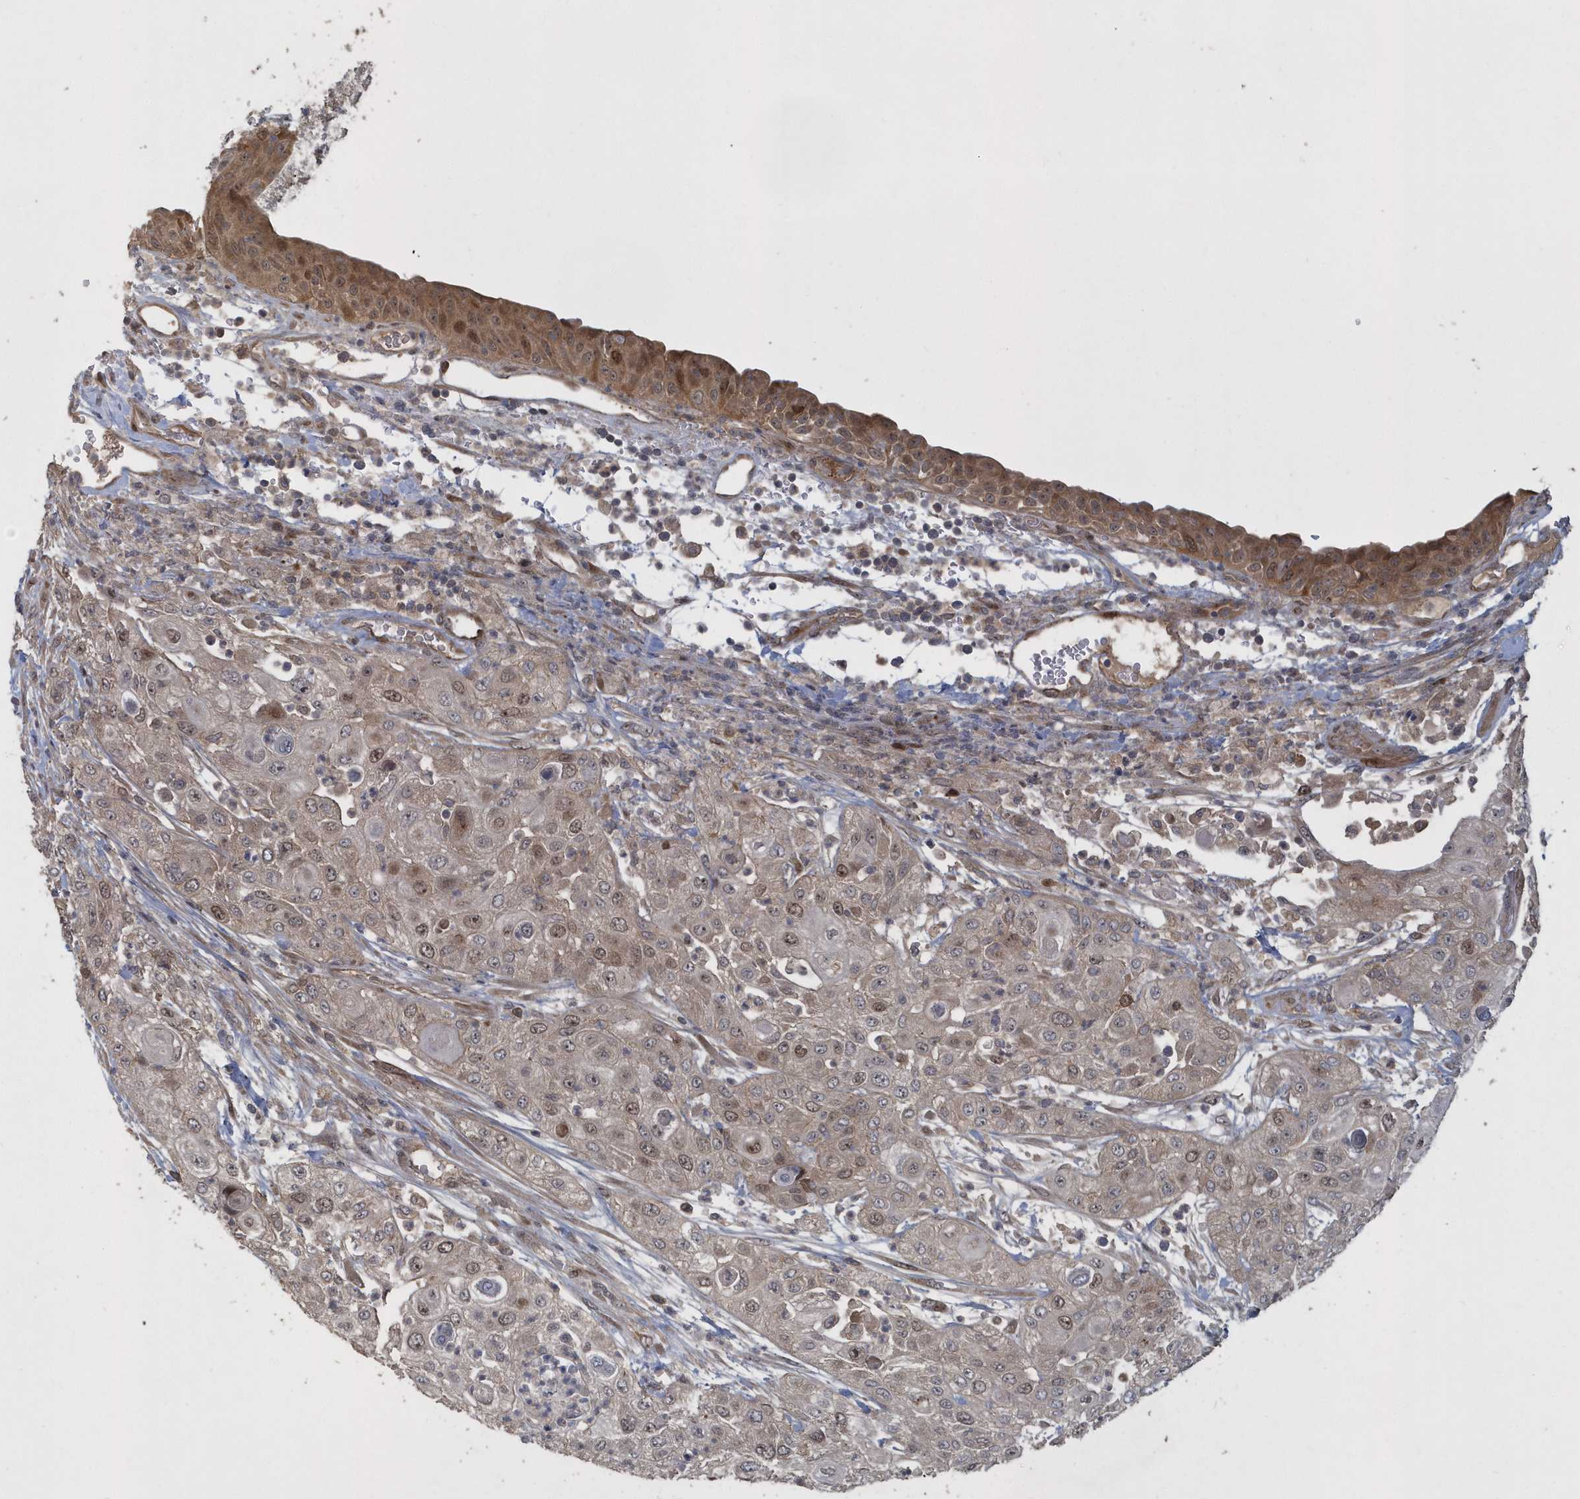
{"staining": {"intensity": "weak", "quantity": "25%-75%", "location": "nuclear"}, "tissue": "urothelial cancer", "cell_type": "Tumor cells", "image_type": "cancer", "snomed": [{"axis": "morphology", "description": "Urothelial carcinoma, High grade"}, {"axis": "topography", "description": "Urinary bladder"}], "caption": "DAB (3,3'-diaminobenzidine) immunohistochemical staining of urothelial cancer exhibits weak nuclear protein expression in about 25%-75% of tumor cells.", "gene": "TRAIP", "patient": {"sex": "female", "age": 79}}